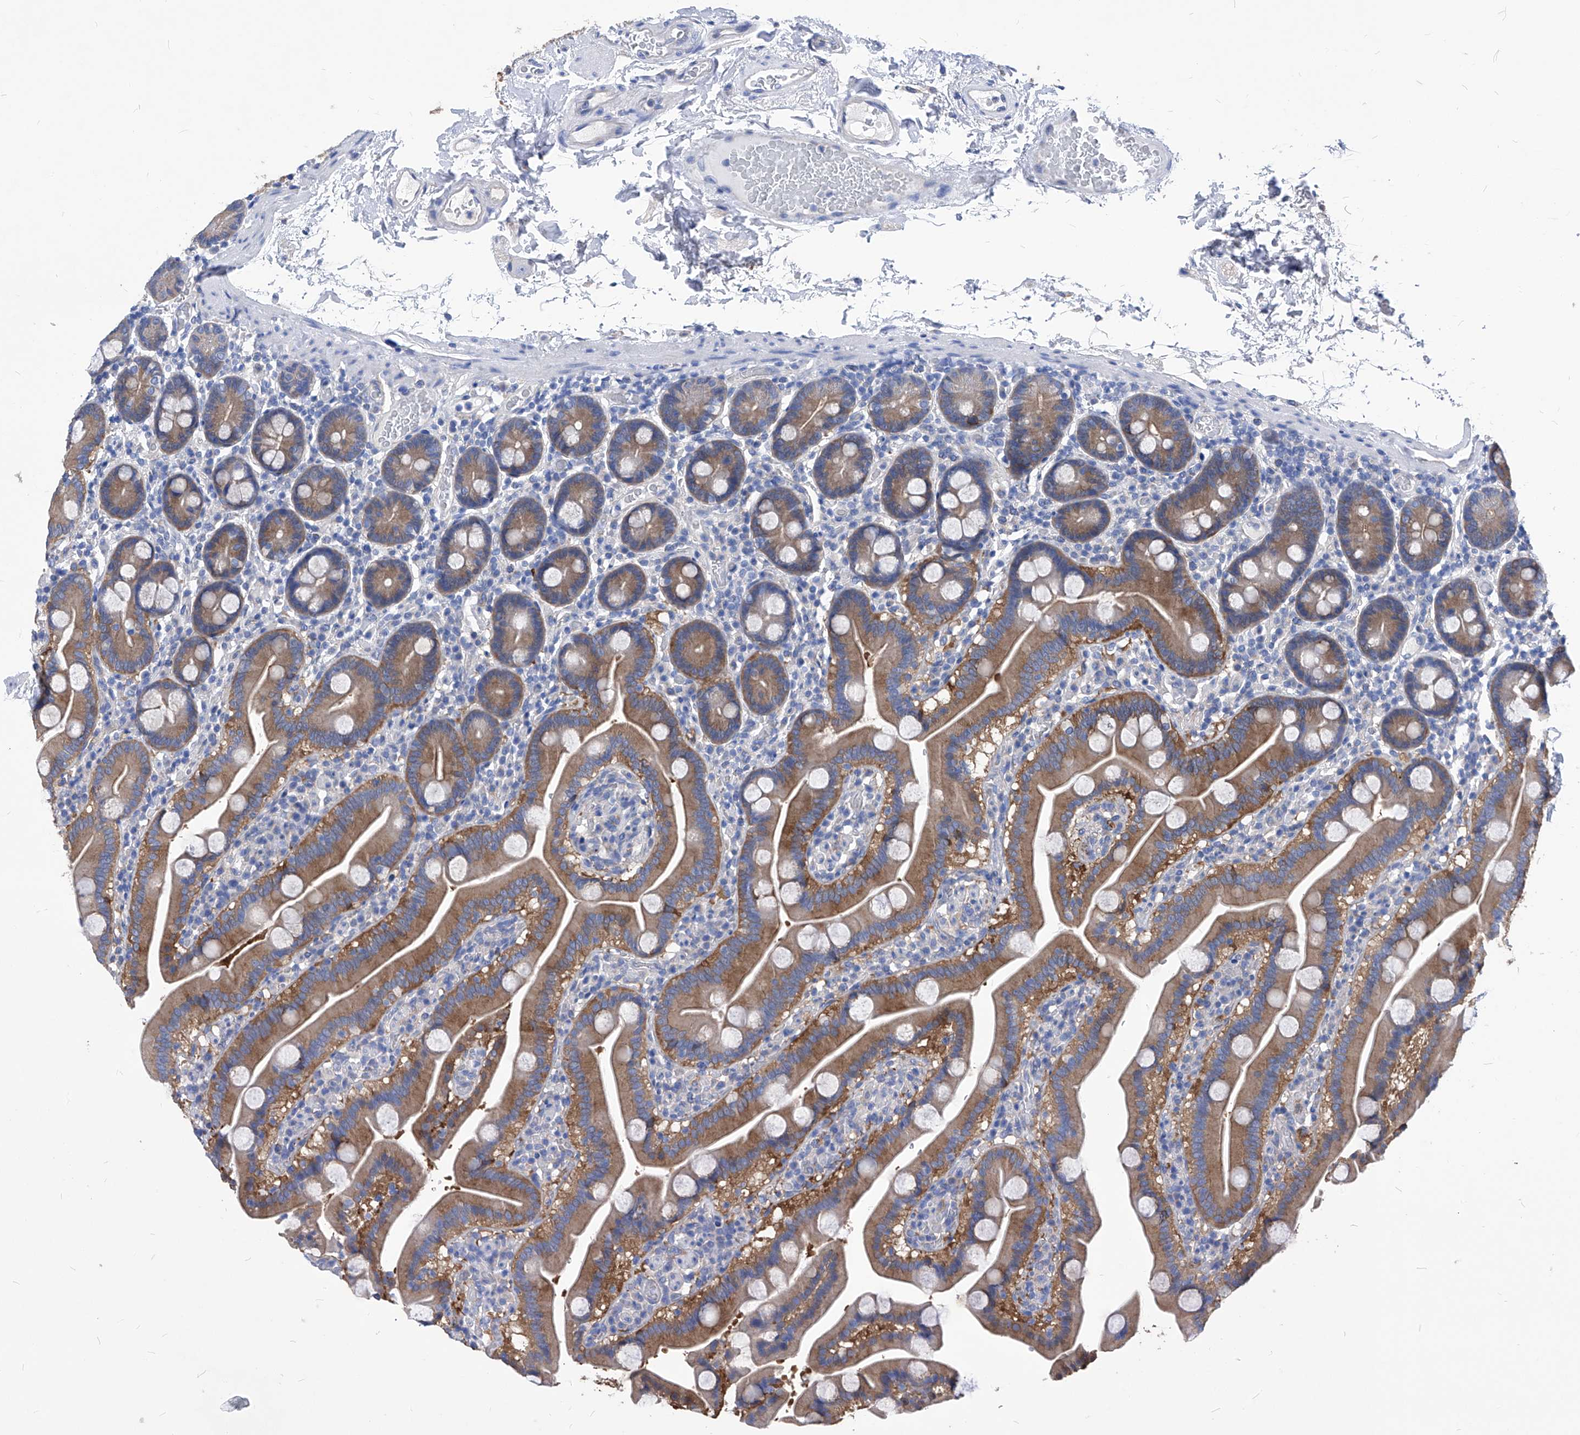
{"staining": {"intensity": "moderate", "quantity": ">75%", "location": "cytoplasmic/membranous"}, "tissue": "duodenum", "cell_type": "Glandular cells", "image_type": "normal", "snomed": [{"axis": "morphology", "description": "Normal tissue, NOS"}, {"axis": "topography", "description": "Duodenum"}], "caption": "Protein expression analysis of normal duodenum demonstrates moderate cytoplasmic/membranous expression in about >75% of glandular cells.", "gene": "XPNPEP1", "patient": {"sex": "male", "age": 55}}